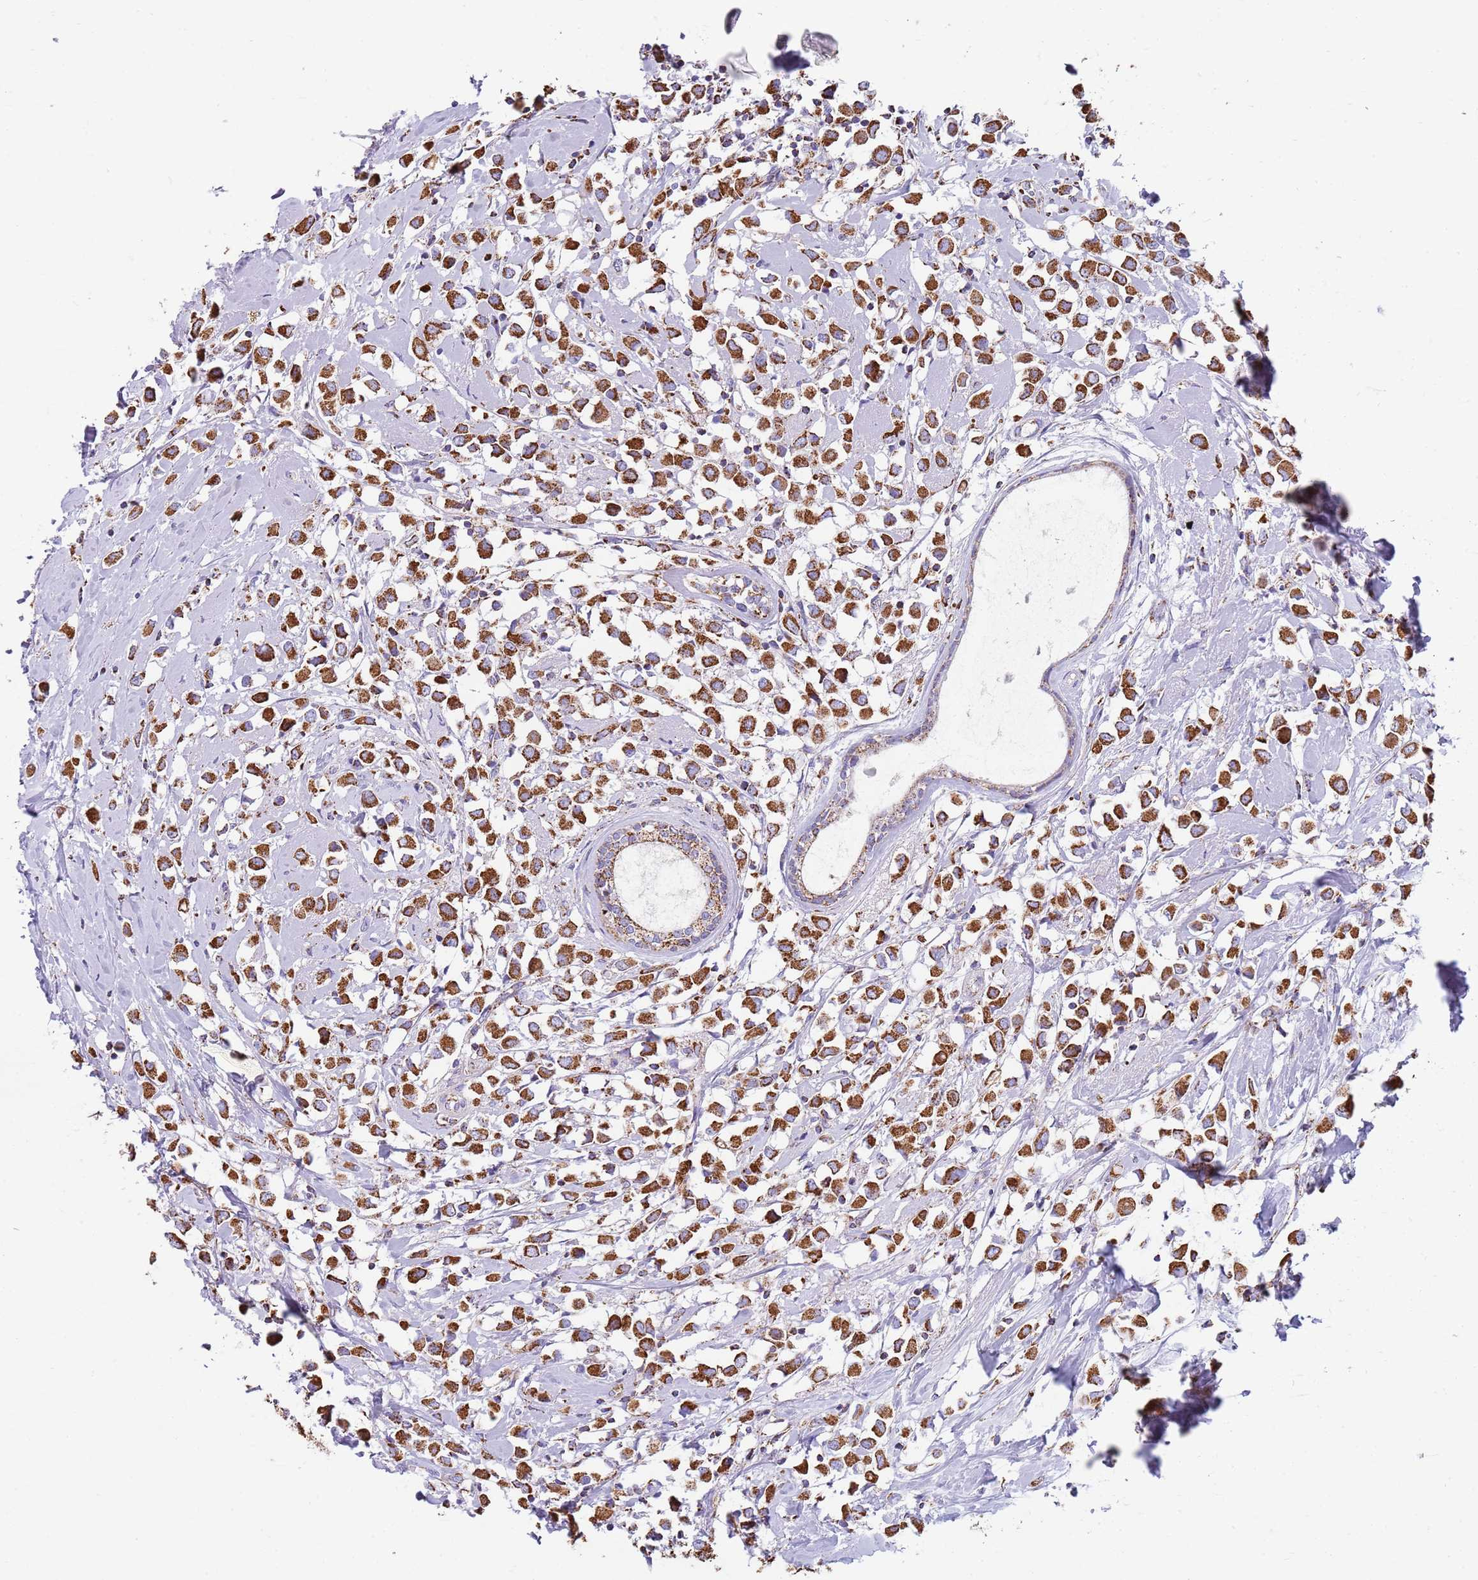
{"staining": {"intensity": "strong", "quantity": ">75%", "location": "cytoplasmic/membranous"}, "tissue": "breast cancer", "cell_type": "Tumor cells", "image_type": "cancer", "snomed": [{"axis": "morphology", "description": "Duct carcinoma"}, {"axis": "topography", "description": "Breast"}], "caption": "IHC (DAB) staining of human intraductal carcinoma (breast) displays strong cytoplasmic/membranous protein staining in about >75% of tumor cells. (DAB (3,3'-diaminobenzidine) IHC with brightfield microscopy, high magnification).", "gene": "TTLL1", "patient": {"sex": "female", "age": 61}}